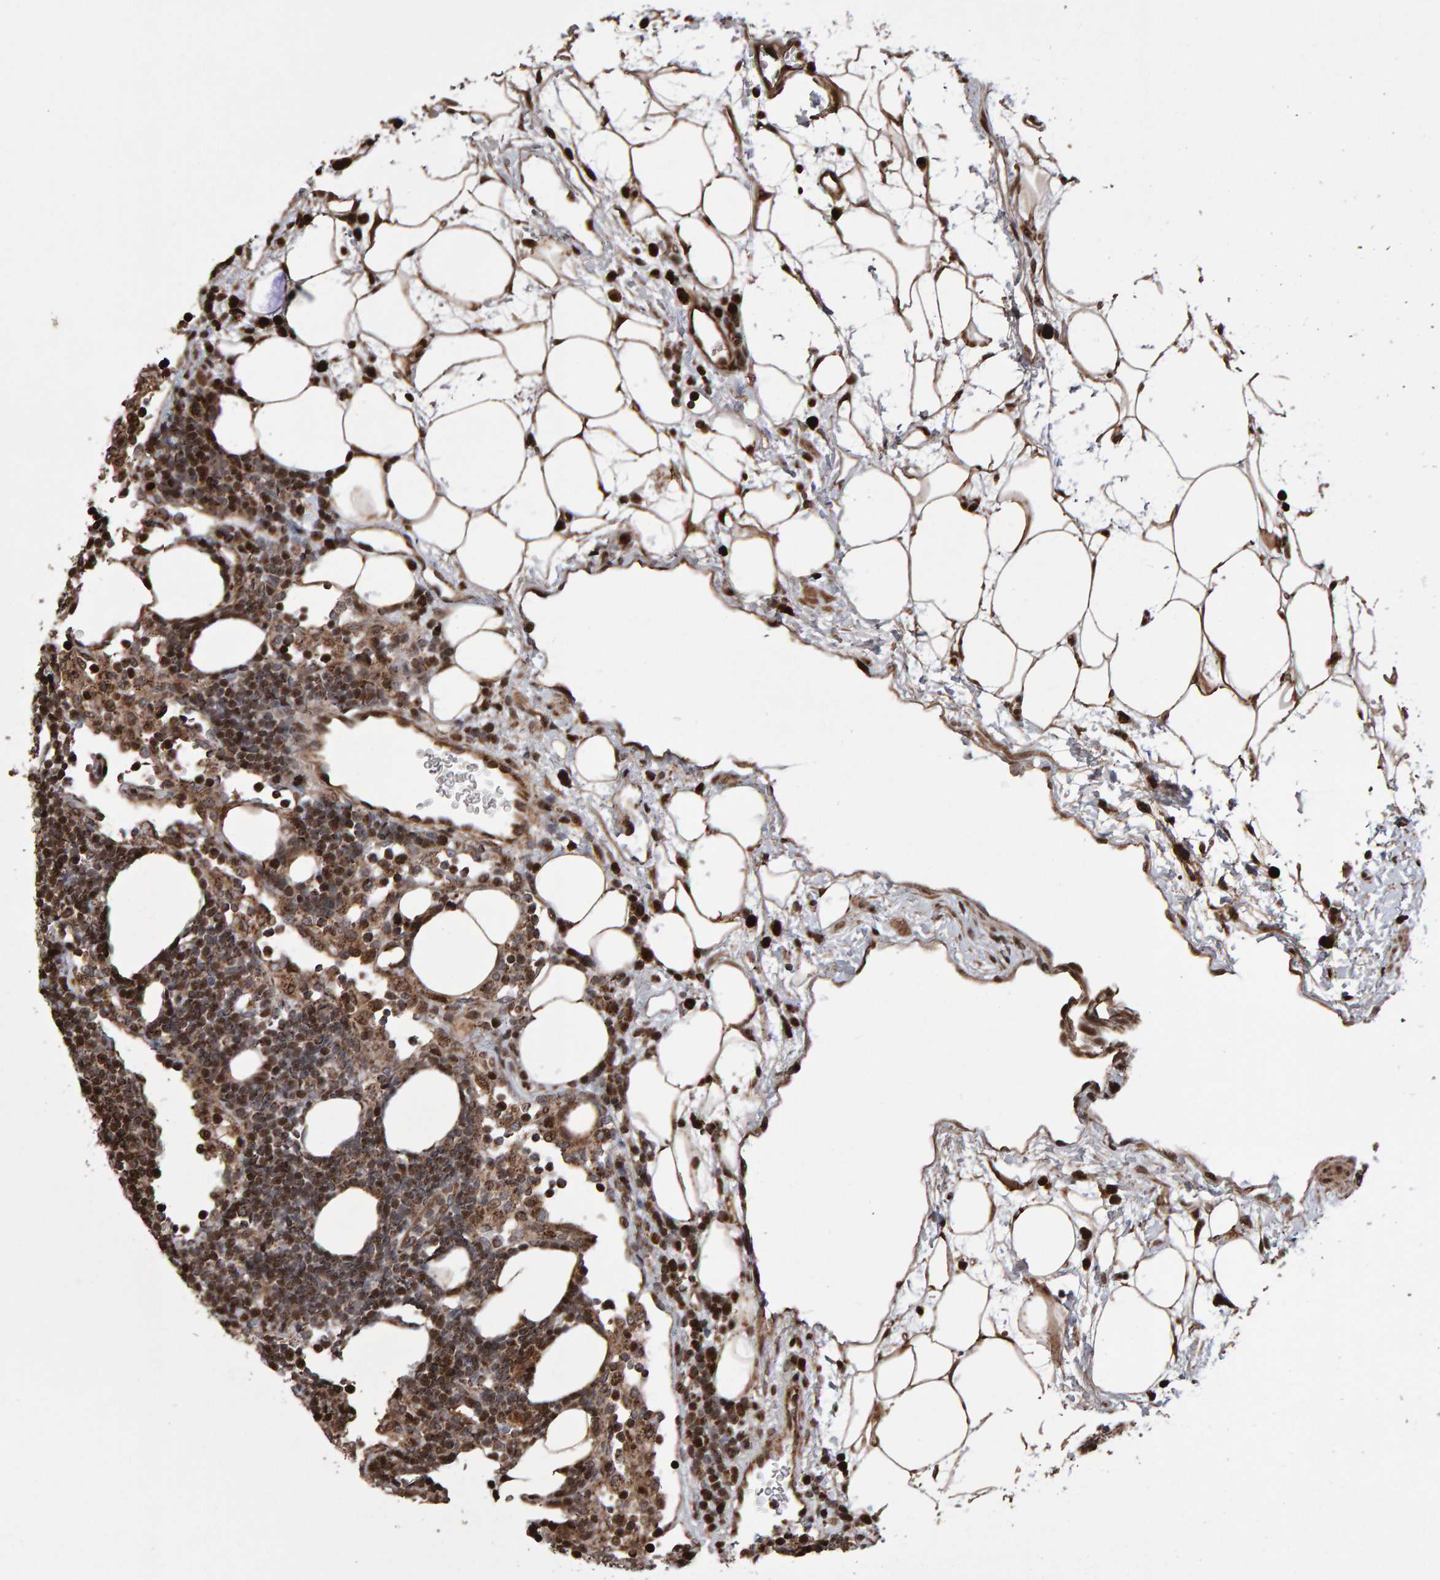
{"staining": {"intensity": "moderate", "quantity": ">75%", "location": "cytoplasmic/membranous"}, "tissue": "lymph node", "cell_type": "Germinal center cells", "image_type": "normal", "snomed": [{"axis": "morphology", "description": "Normal tissue, NOS"}, {"axis": "morphology", "description": "Carcinoid, malignant, NOS"}, {"axis": "topography", "description": "Lymph node"}], "caption": "Immunohistochemistry (DAB) staining of unremarkable human lymph node demonstrates moderate cytoplasmic/membranous protein staining in about >75% of germinal center cells. (Stains: DAB (3,3'-diaminobenzidine) in brown, nuclei in blue, Microscopy: brightfield microscopy at high magnification).", "gene": "PECR", "patient": {"sex": "male", "age": 47}}